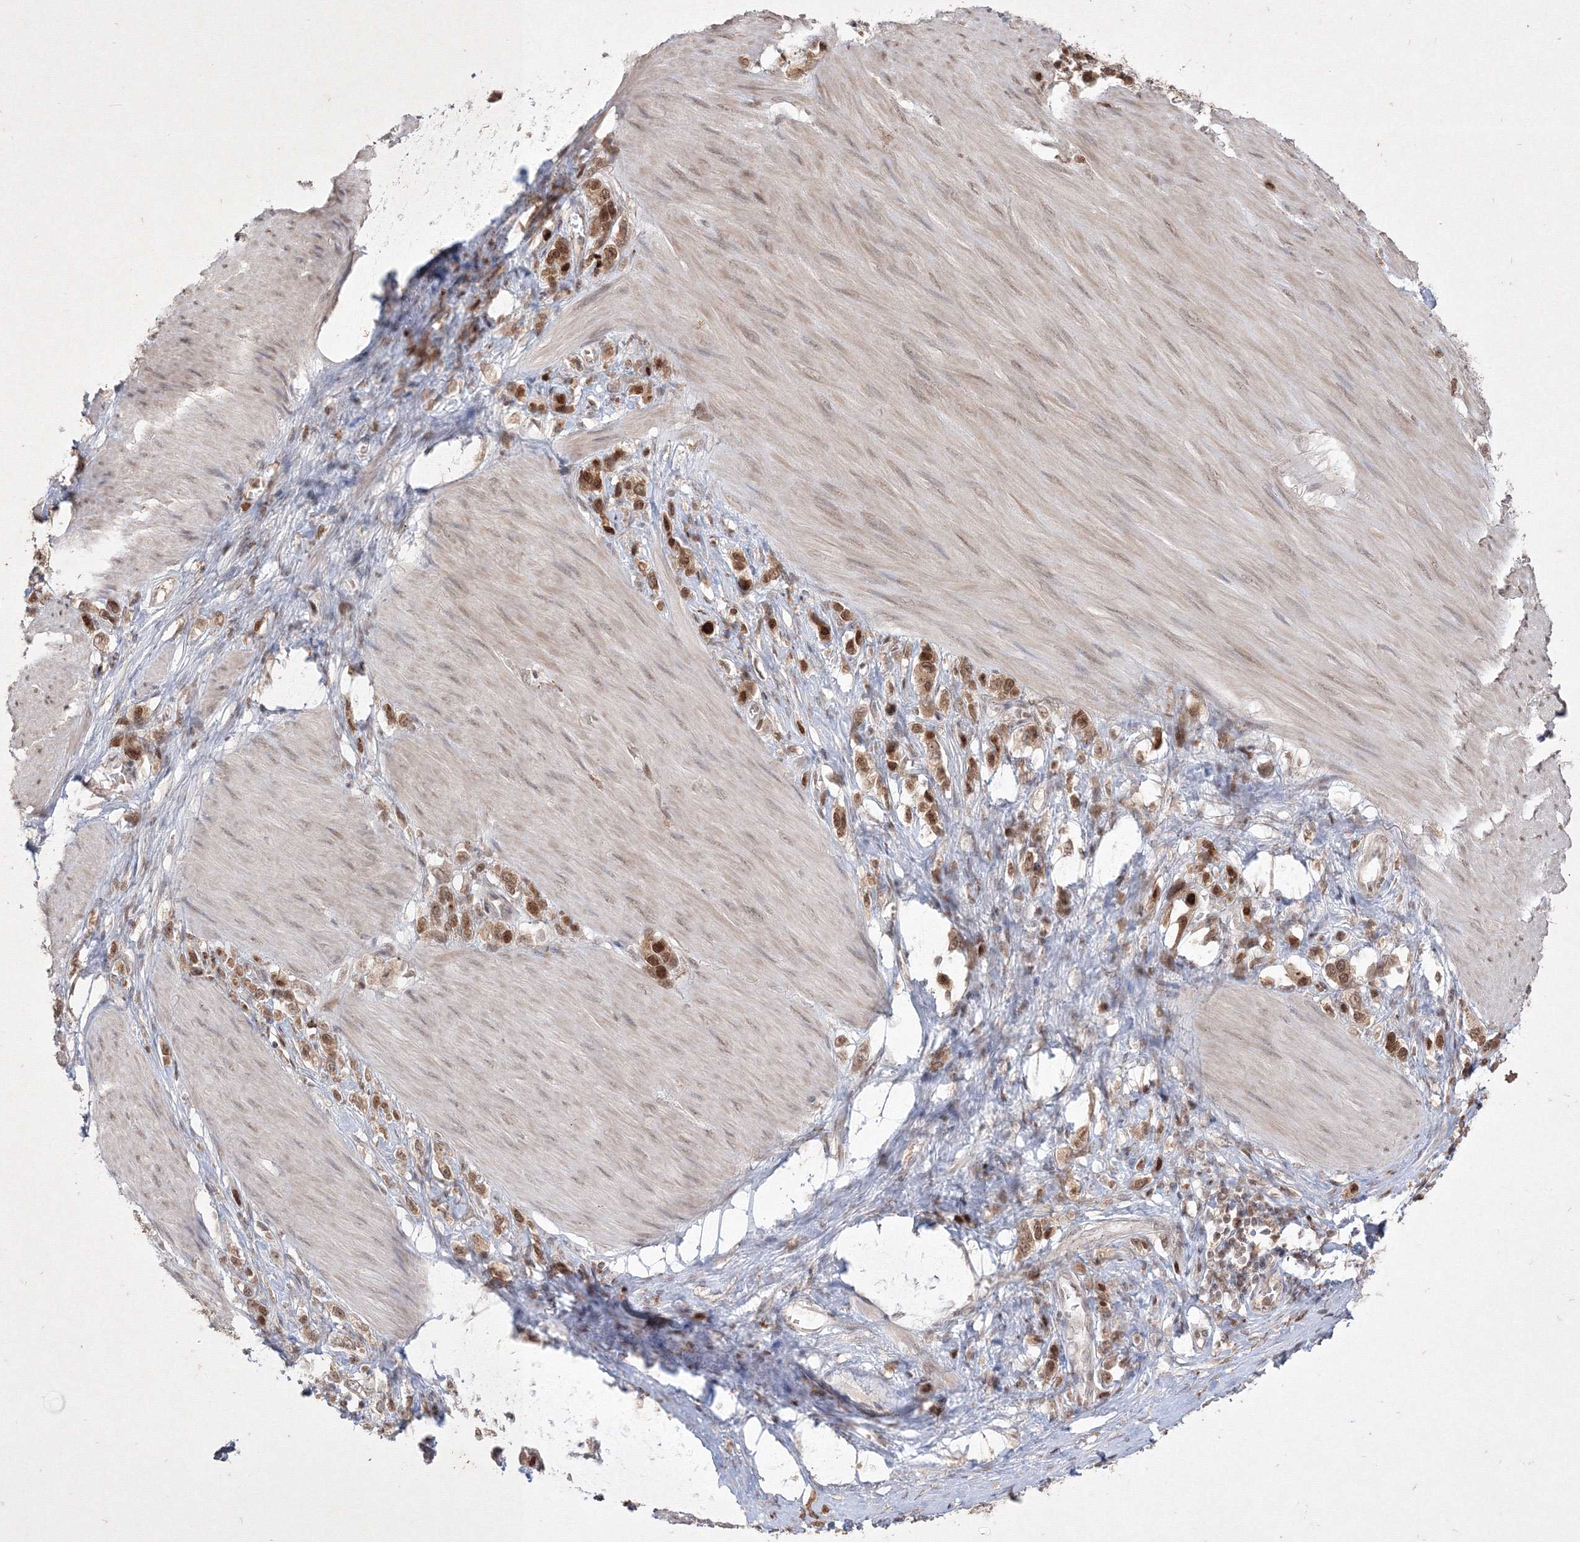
{"staining": {"intensity": "moderate", "quantity": ">75%", "location": "cytoplasmic/membranous,nuclear"}, "tissue": "stomach cancer", "cell_type": "Tumor cells", "image_type": "cancer", "snomed": [{"axis": "morphology", "description": "Adenocarcinoma, NOS"}, {"axis": "topography", "description": "Stomach"}], "caption": "Immunohistochemistry (IHC) (DAB) staining of adenocarcinoma (stomach) exhibits moderate cytoplasmic/membranous and nuclear protein staining in about >75% of tumor cells.", "gene": "TAB1", "patient": {"sex": "female", "age": 65}}